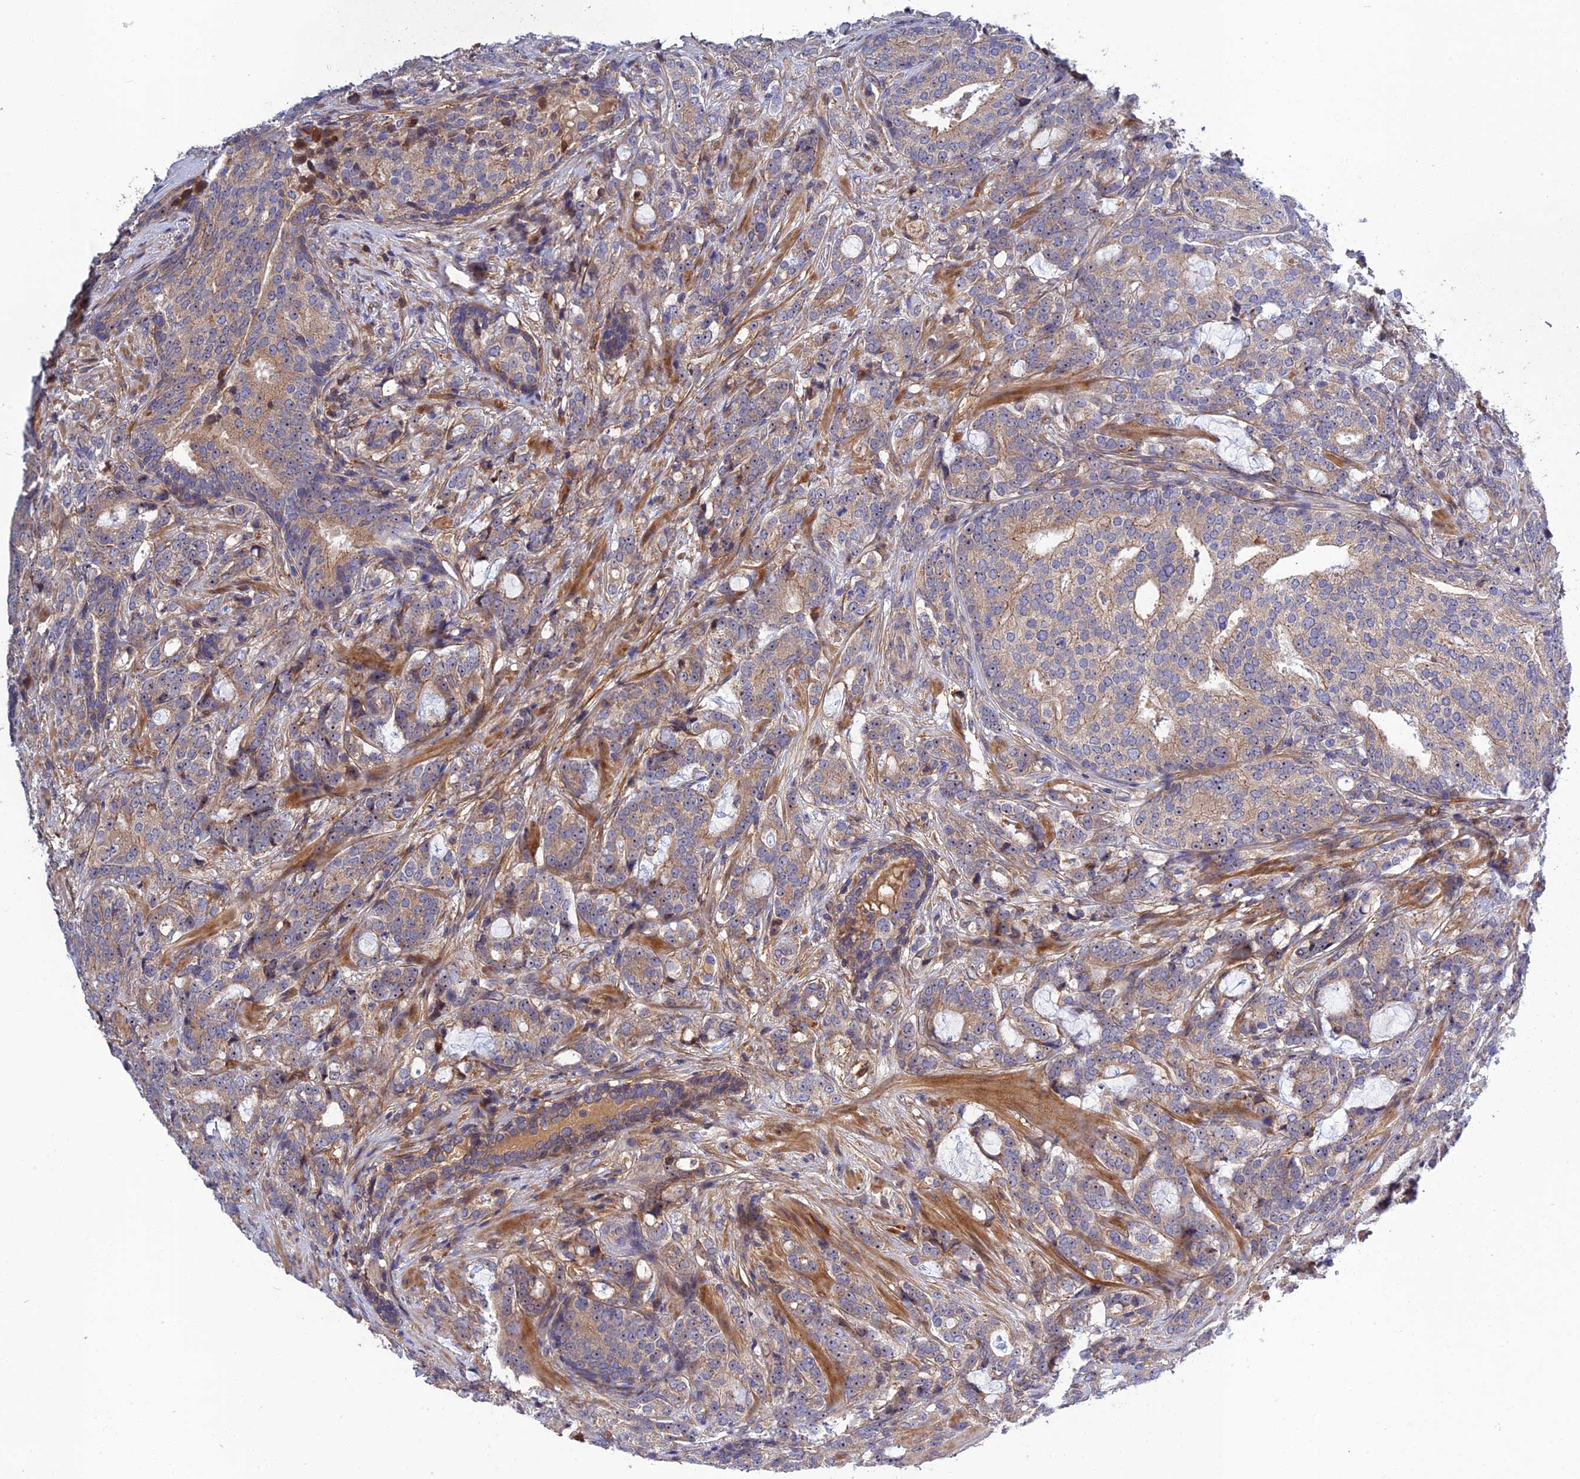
{"staining": {"intensity": "moderate", "quantity": "<25%", "location": "nuclear"}, "tissue": "prostate cancer", "cell_type": "Tumor cells", "image_type": "cancer", "snomed": [{"axis": "morphology", "description": "Adenocarcinoma, High grade"}, {"axis": "topography", "description": "Prostate"}], "caption": "Immunohistochemical staining of human prostate cancer (high-grade adenocarcinoma) shows low levels of moderate nuclear positivity in about <25% of tumor cells.", "gene": "CRACD", "patient": {"sex": "male", "age": 67}}